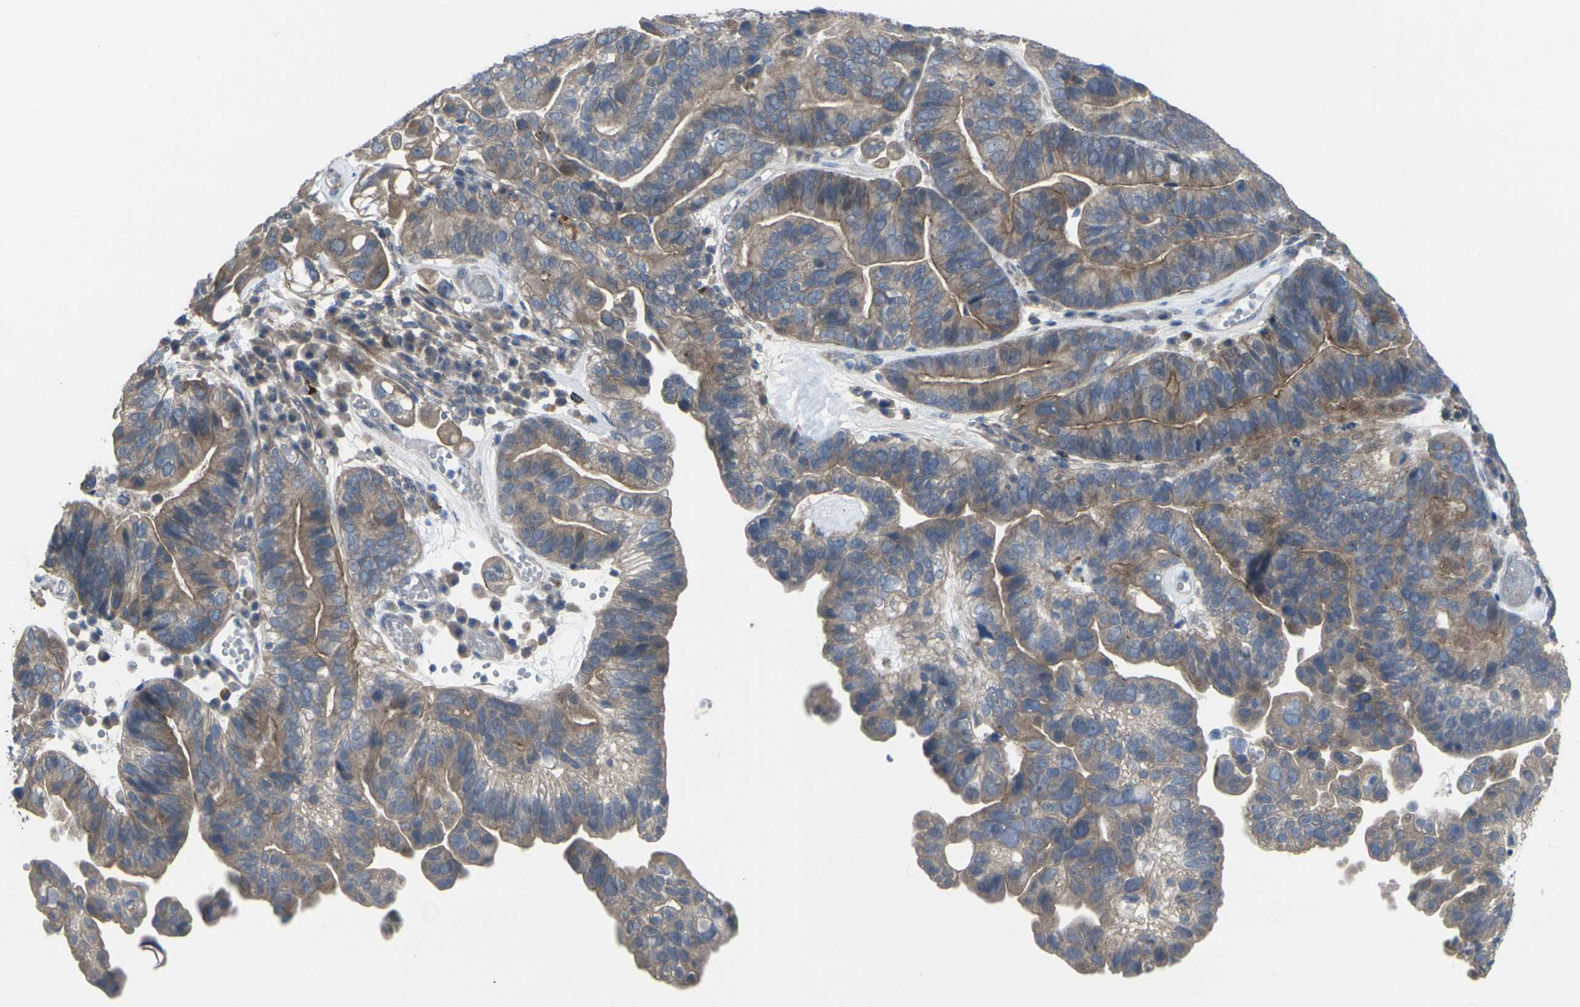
{"staining": {"intensity": "moderate", "quantity": ">75%", "location": "cytoplasmic/membranous"}, "tissue": "ovarian cancer", "cell_type": "Tumor cells", "image_type": "cancer", "snomed": [{"axis": "morphology", "description": "Cystadenocarcinoma, serous, NOS"}, {"axis": "topography", "description": "Ovary"}], "caption": "Moderate cytoplasmic/membranous staining is appreciated in about >75% of tumor cells in ovarian serous cystadenocarcinoma.", "gene": "CCR10", "patient": {"sex": "female", "age": 56}}